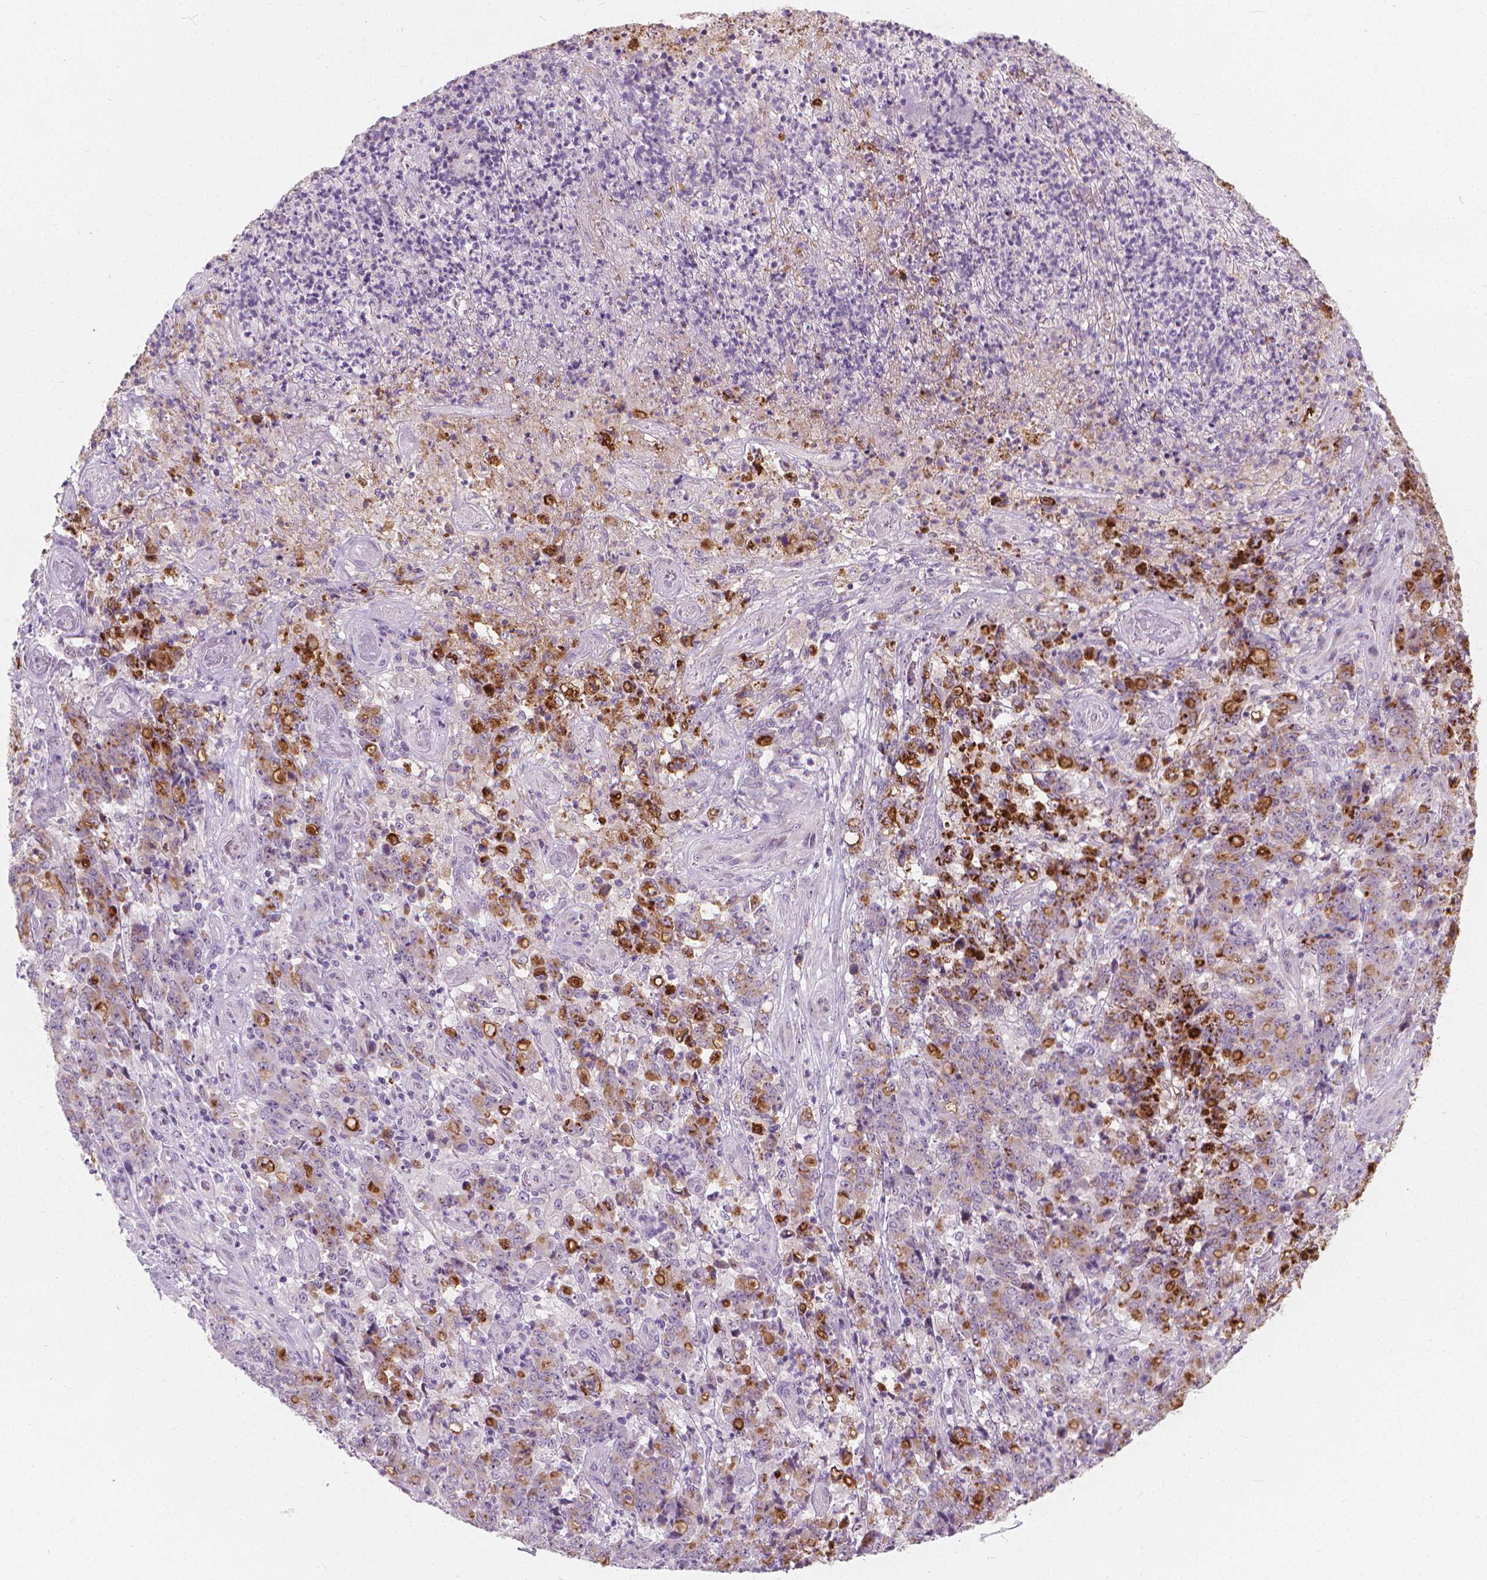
{"staining": {"intensity": "strong", "quantity": "<25%", "location": "cytoplasmic/membranous"}, "tissue": "stomach cancer", "cell_type": "Tumor cells", "image_type": "cancer", "snomed": [{"axis": "morphology", "description": "Adenocarcinoma, NOS"}, {"axis": "topography", "description": "Stomach, lower"}], "caption": "Immunohistochemistry (DAB) staining of human stomach cancer shows strong cytoplasmic/membranous protein expression in about <25% of tumor cells.", "gene": "GPRC5A", "patient": {"sex": "female", "age": 71}}